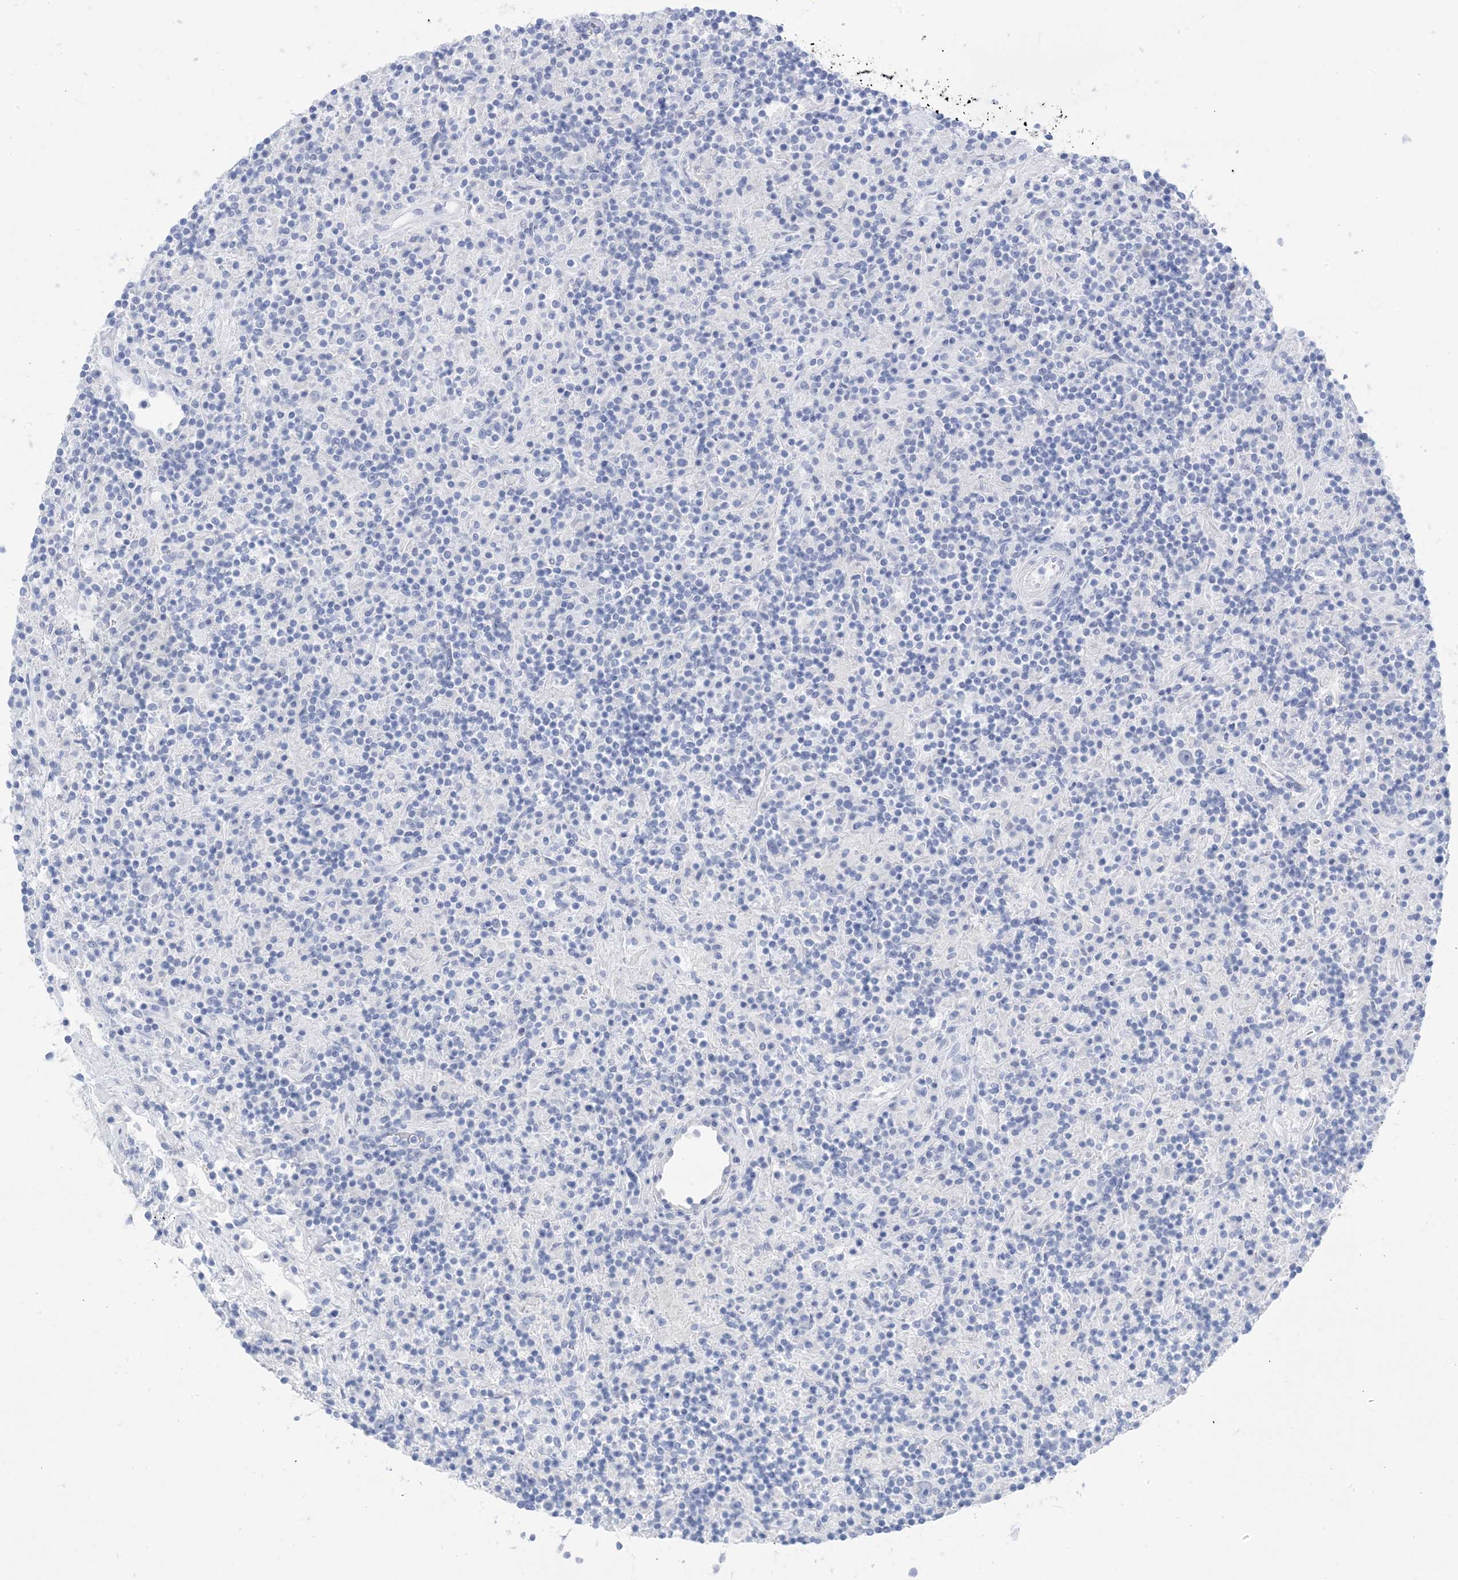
{"staining": {"intensity": "negative", "quantity": "none", "location": "none"}, "tissue": "lymphoma", "cell_type": "Tumor cells", "image_type": "cancer", "snomed": [{"axis": "morphology", "description": "Hodgkin's disease, NOS"}, {"axis": "topography", "description": "Lymph node"}], "caption": "Micrograph shows no significant protein expression in tumor cells of Hodgkin's disease.", "gene": "SH3YL1", "patient": {"sex": "male", "age": 70}}